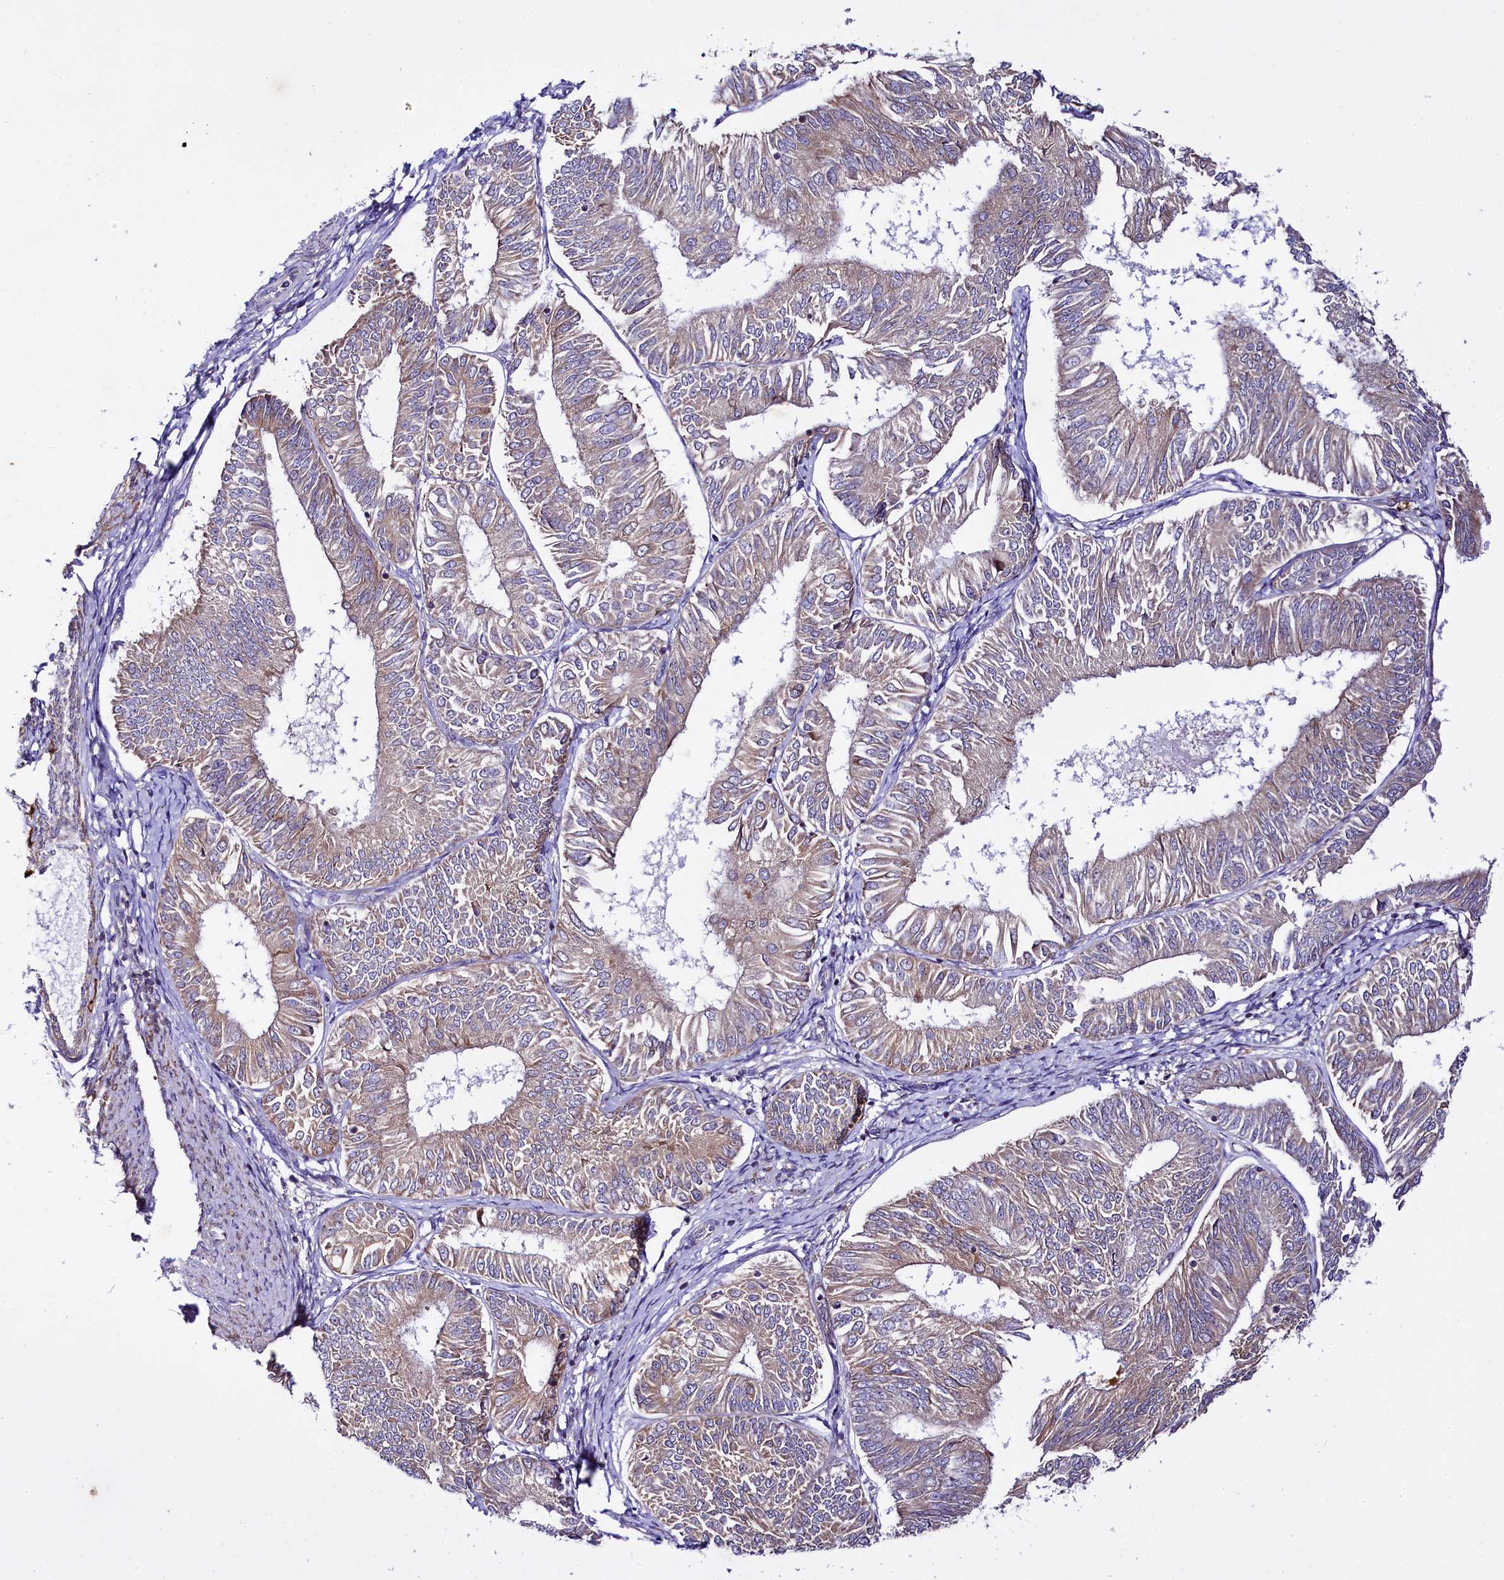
{"staining": {"intensity": "moderate", "quantity": ">75%", "location": "cytoplasmic/membranous"}, "tissue": "endometrial cancer", "cell_type": "Tumor cells", "image_type": "cancer", "snomed": [{"axis": "morphology", "description": "Adenocarcinoma, NOS"}, {"axis": "topography", "description": "Endometrium"}], "caption": "Human endometrial adenocarcinoma stained with a brown dye shows moderate cytoplasmic/membranous positive staining in approximately >75% of tumor cells.", "gene": "CEP295", "patient": {"sex": "female", "age": 58}}